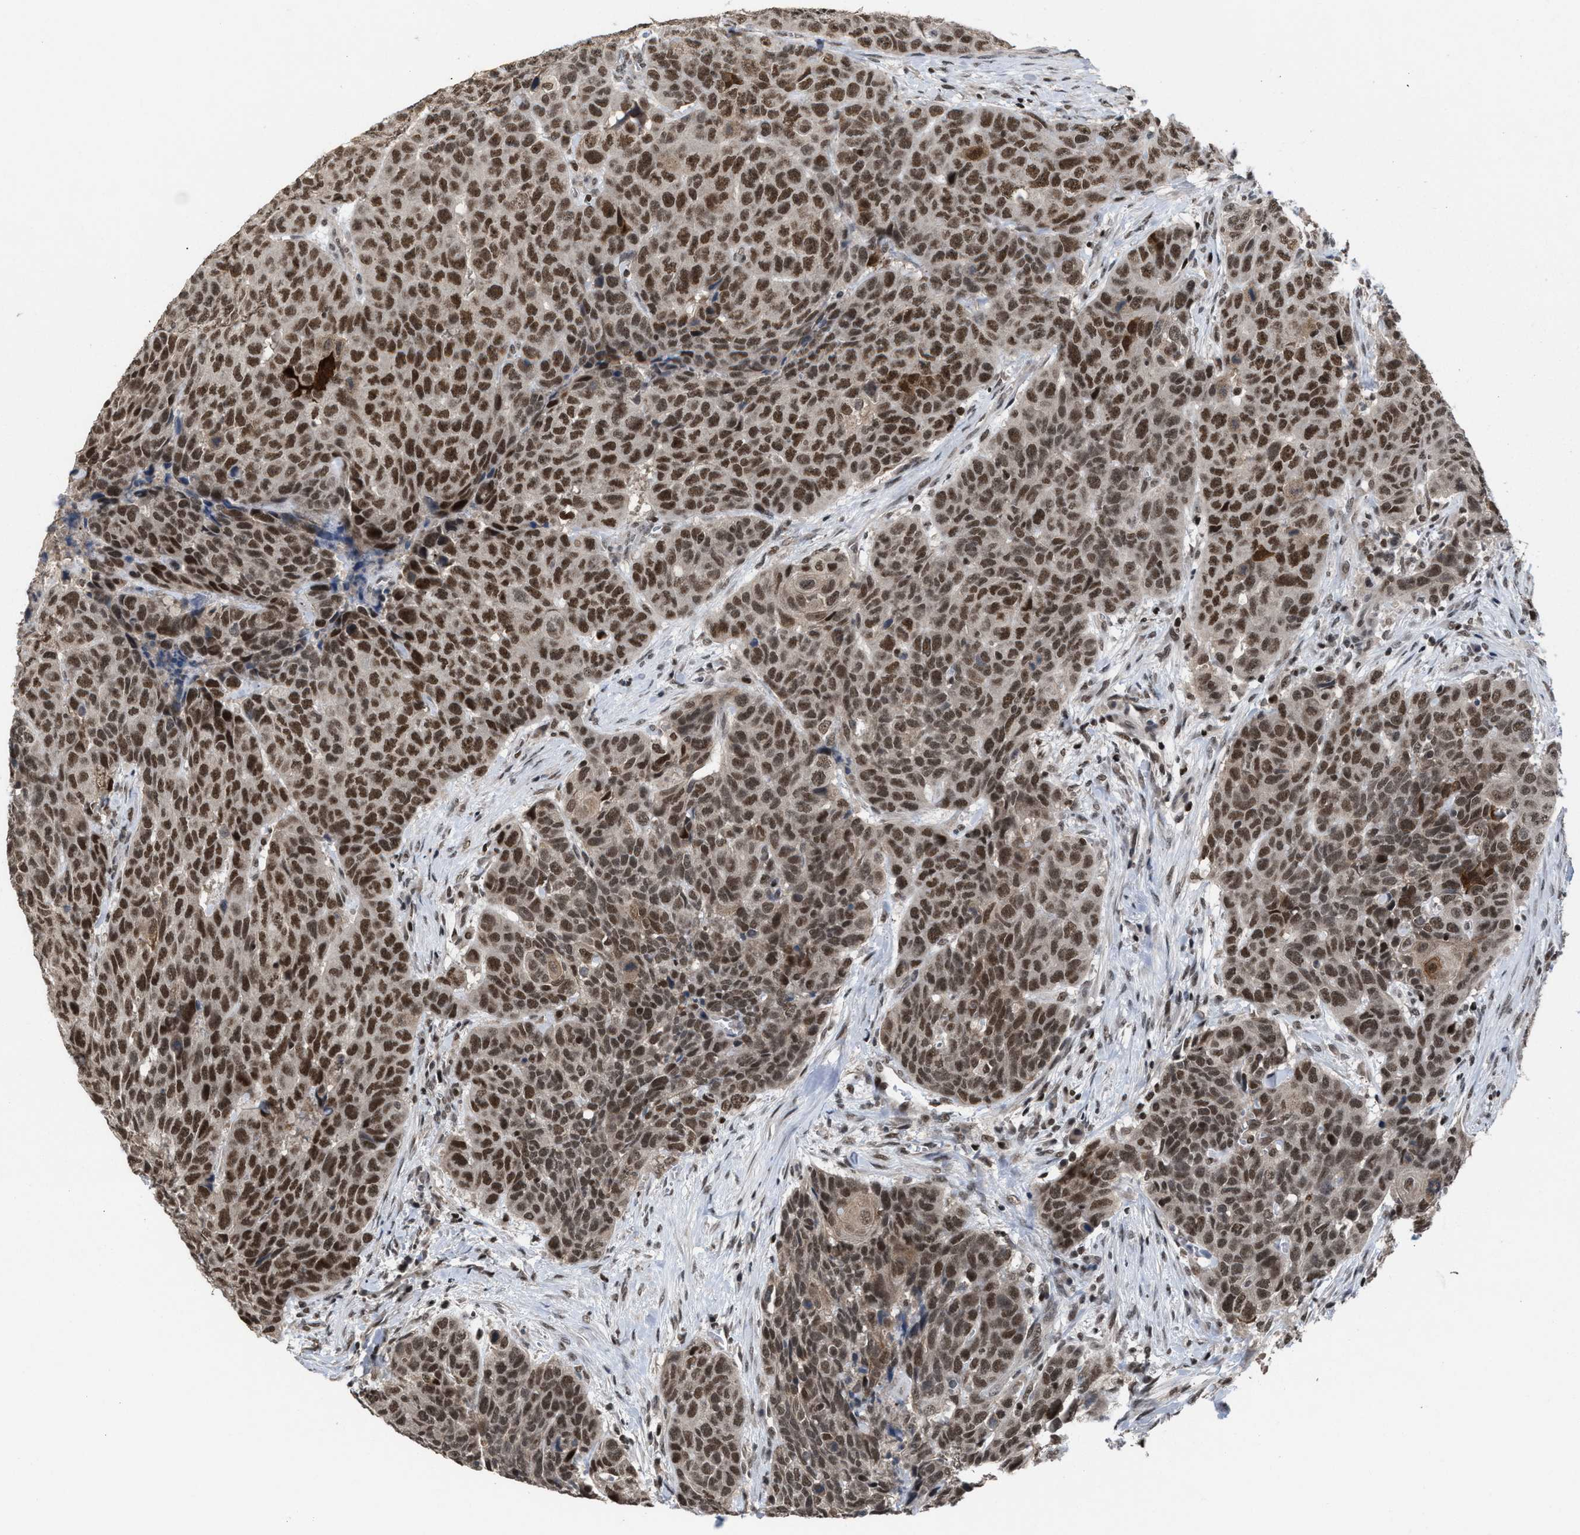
{"staining": {"intensity": "moderate", "quantity": ">75%", "location": "nuclear"}, "tissue": "head and neck cancer", "cell_type": "Tumor cells", "image_type": "cancer", "snomed": [{"axis": "morphology", "description": "Squamous cell carcinoma, NOS"}, {"axis": "topography", "description": "Head-Neck"}], "caption": "Moderate nuclear protein staining is identified in about >75% of tumor cells in head and neck cancer (squamous cell carcinoma).", "gene": "C9orf78", "patient": {"sex": "male", "age": 66}}